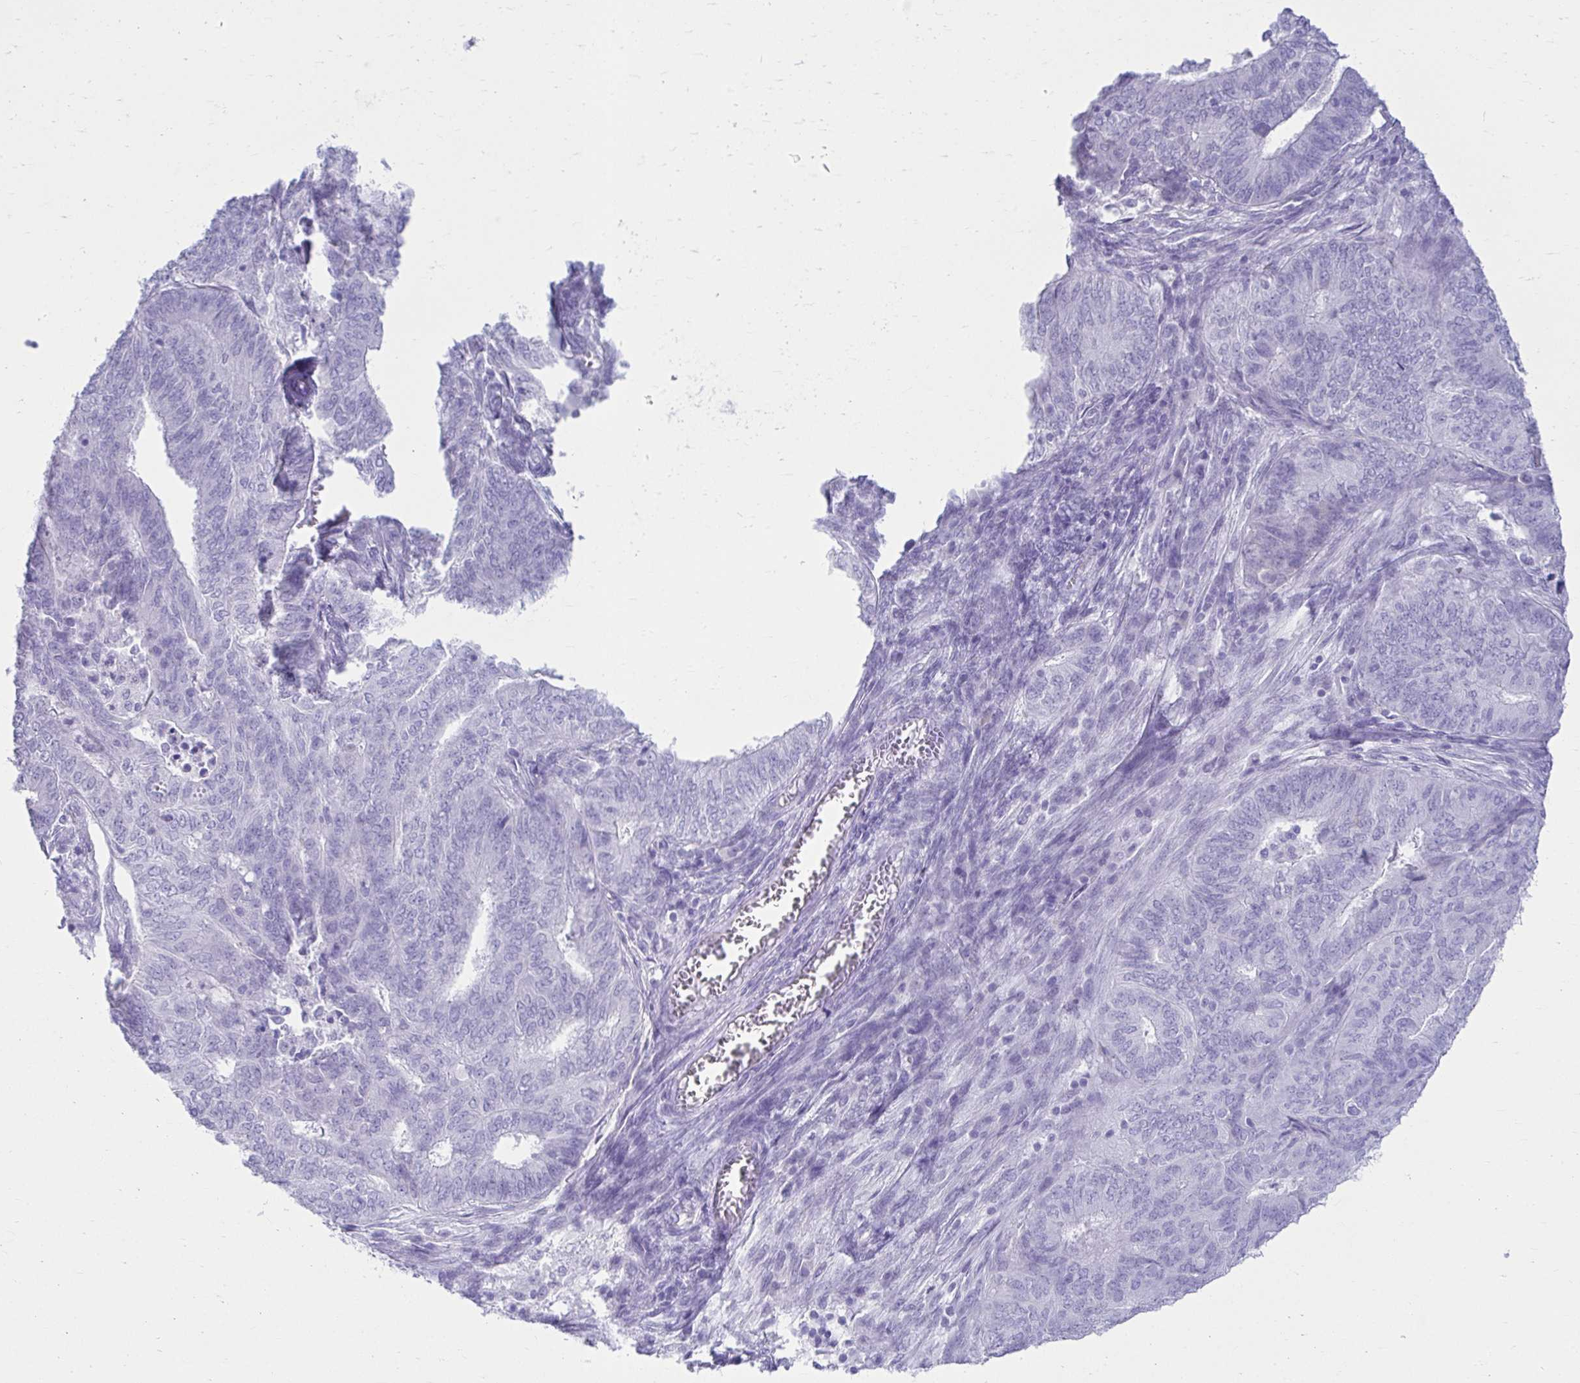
{"staining": {"intensity": "negative", "quantity": "none", "location": "none"}, "tissue": "endometrial cancer", "cell_type": "Tumor cells", "image_type": "cancer", "snomed": [{"axis": "morphology", "description": "Adenocarcinoma, NOS"}, {"axis": "topography", "description": "Endometrium"}], "caption": "Endometrial cancer was stained to show a protein in brown. There is no significant positivity in tumor cells.", "gene": "ATP4B", "patient": {"sex": "female", "age": 62}}